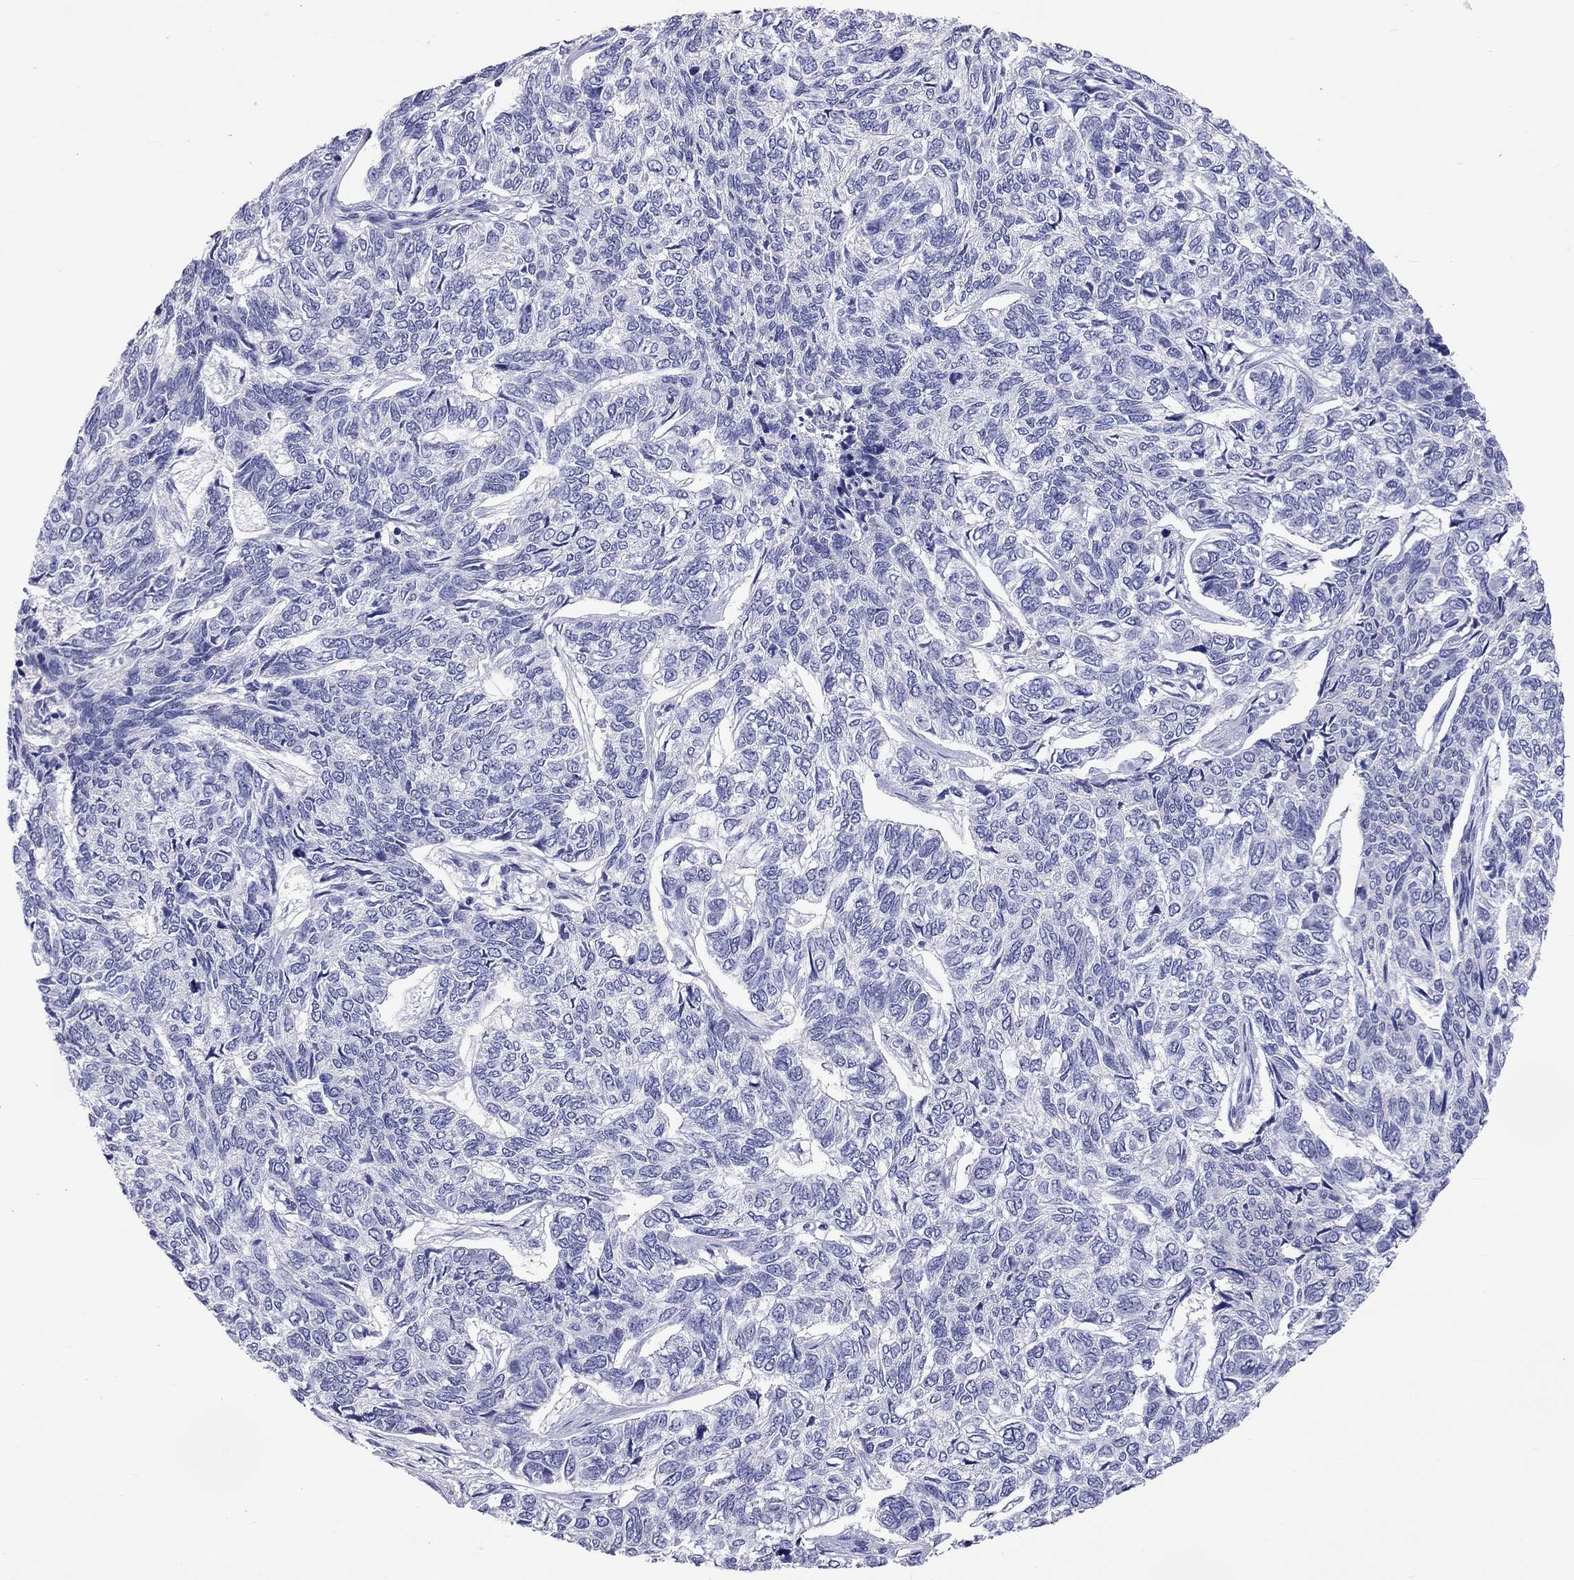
{"staining": {"intensity": "negative", "quantity": "none", "location": "none"}, "tissue": "skin cancer", "cell_type": "Tumor cells", "image_type": "cancer", "snomed": [{"axis": "morphology", "description": "Basal cell carcinoma"}, {"axis": "topography", "description": "Skin"}], "caption": "IHC photomicrograph of human skin basal cell carcinoma stained for a protein (brown), which exhibits no positivity in tumor cells.", "gene": "CALHM1", "patient": {"sex": "female", "age": 65}}